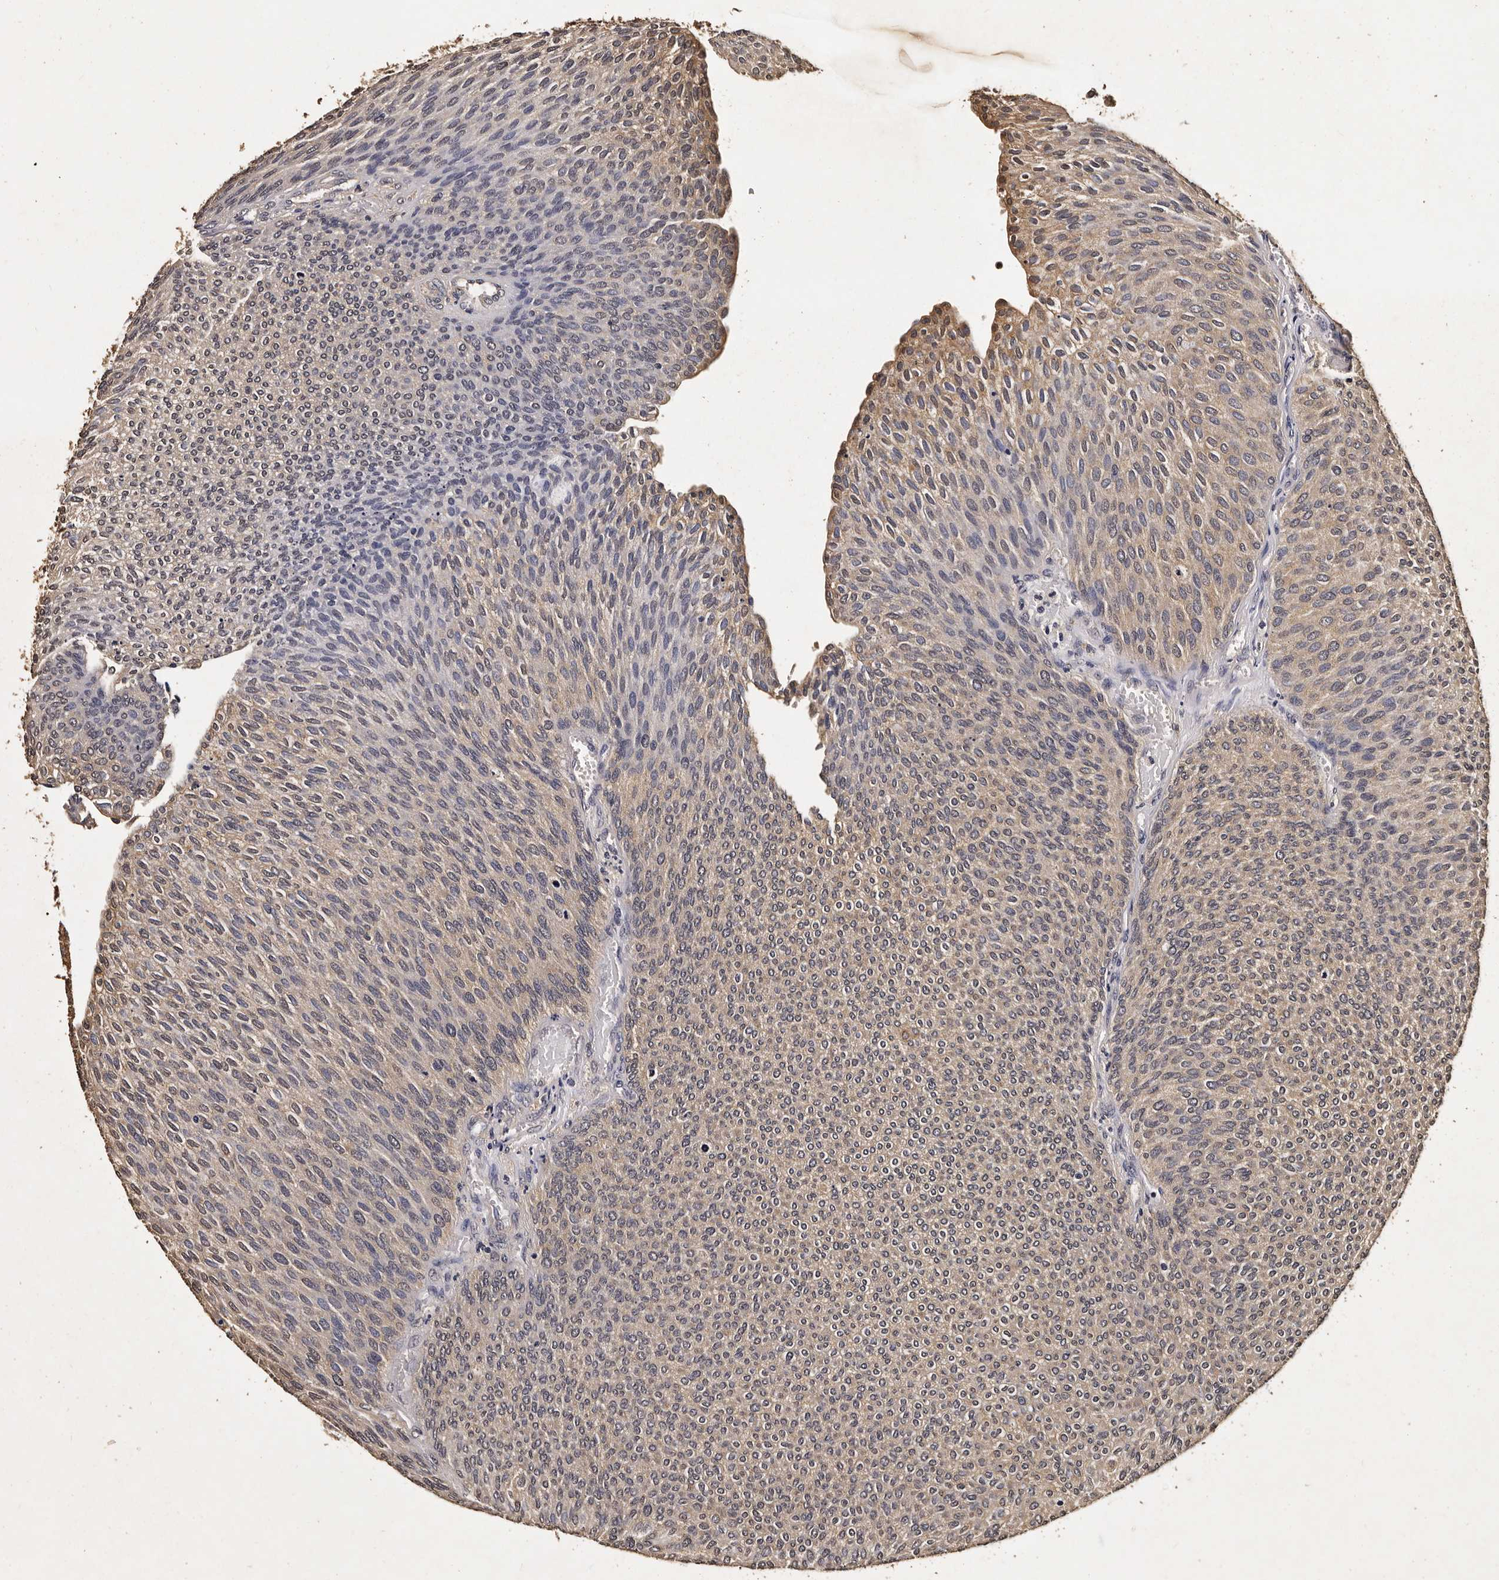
{"staining": {"intensity": "moderate", "quantity": "25%-75%", "location": "cytoplasmic/membranous"}, "tissue": "urothelial cancer", "cell_type": "Tumor cells", "image_type": "cancer", "snomed": [{"axis": "morphology", "description": "Urothelial carcinoma, Low grade"}, {"axis": "topography", "description": "Urinary bladder"}], "caption": "Protein staining by immunohistochemistry (IHC) demonstrates moderate cytoplasmic/membranous expression in about 25%-75% of tumor cells in urothelial carcinoma (low-grade).", "gene": "PARS2", "patient": {"sex": "female", "age": 79}}